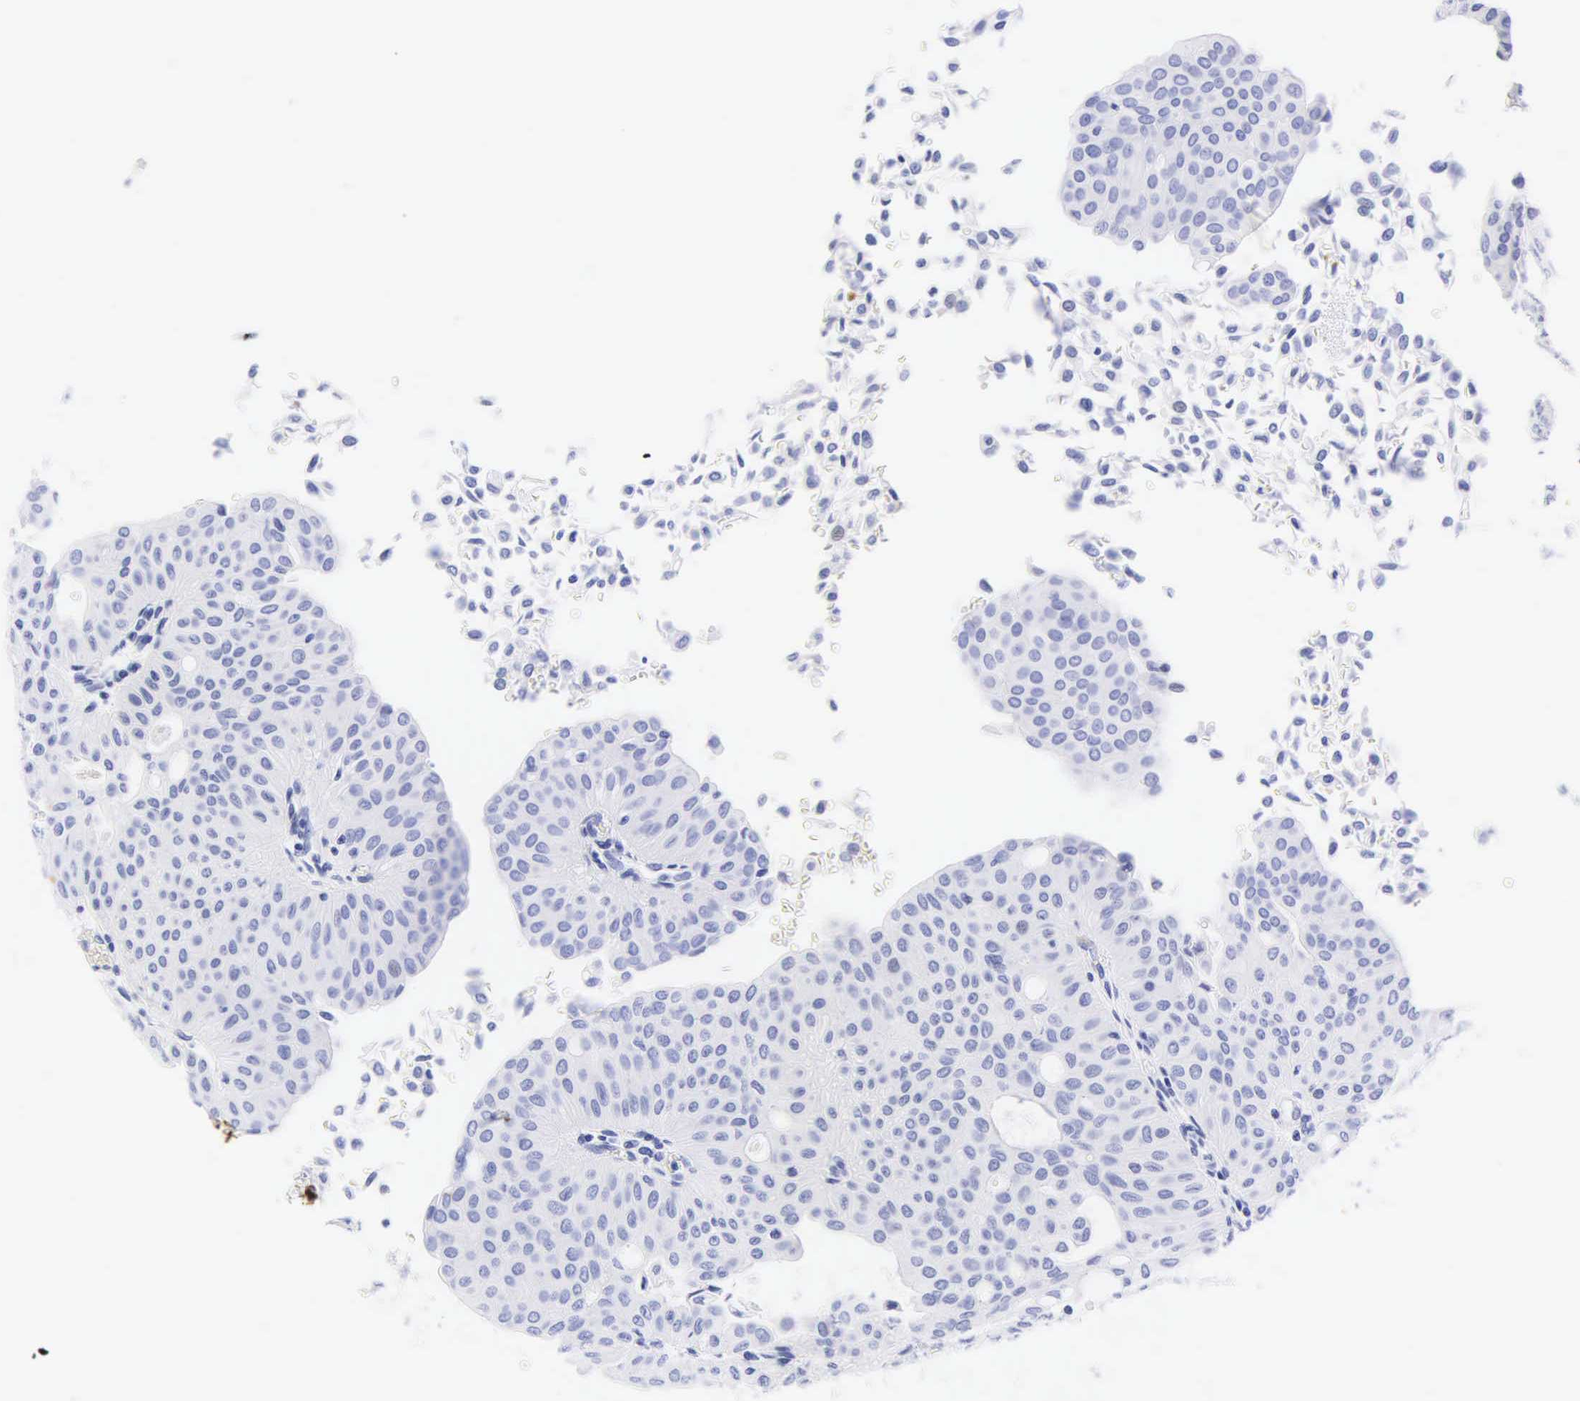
{"staining": {"intensity": "negative", "quantity": "none", "location": "none"}, "tissue": "urothelial cancer", "cell_type": "Tumor cells", "image_type": "cancer", "snomed": [{"axis": "morphology", "description": "Urothelial carcinoma, Low grade"}, {"axis": "topography", "description": "Urinary bladder"}], "caption": "Urothelial cancer stained for a protein using immunohistochemistry reveals no staining tumor cells.", "gene": "DES", "patient": {"sex": "male", "age": 64}}